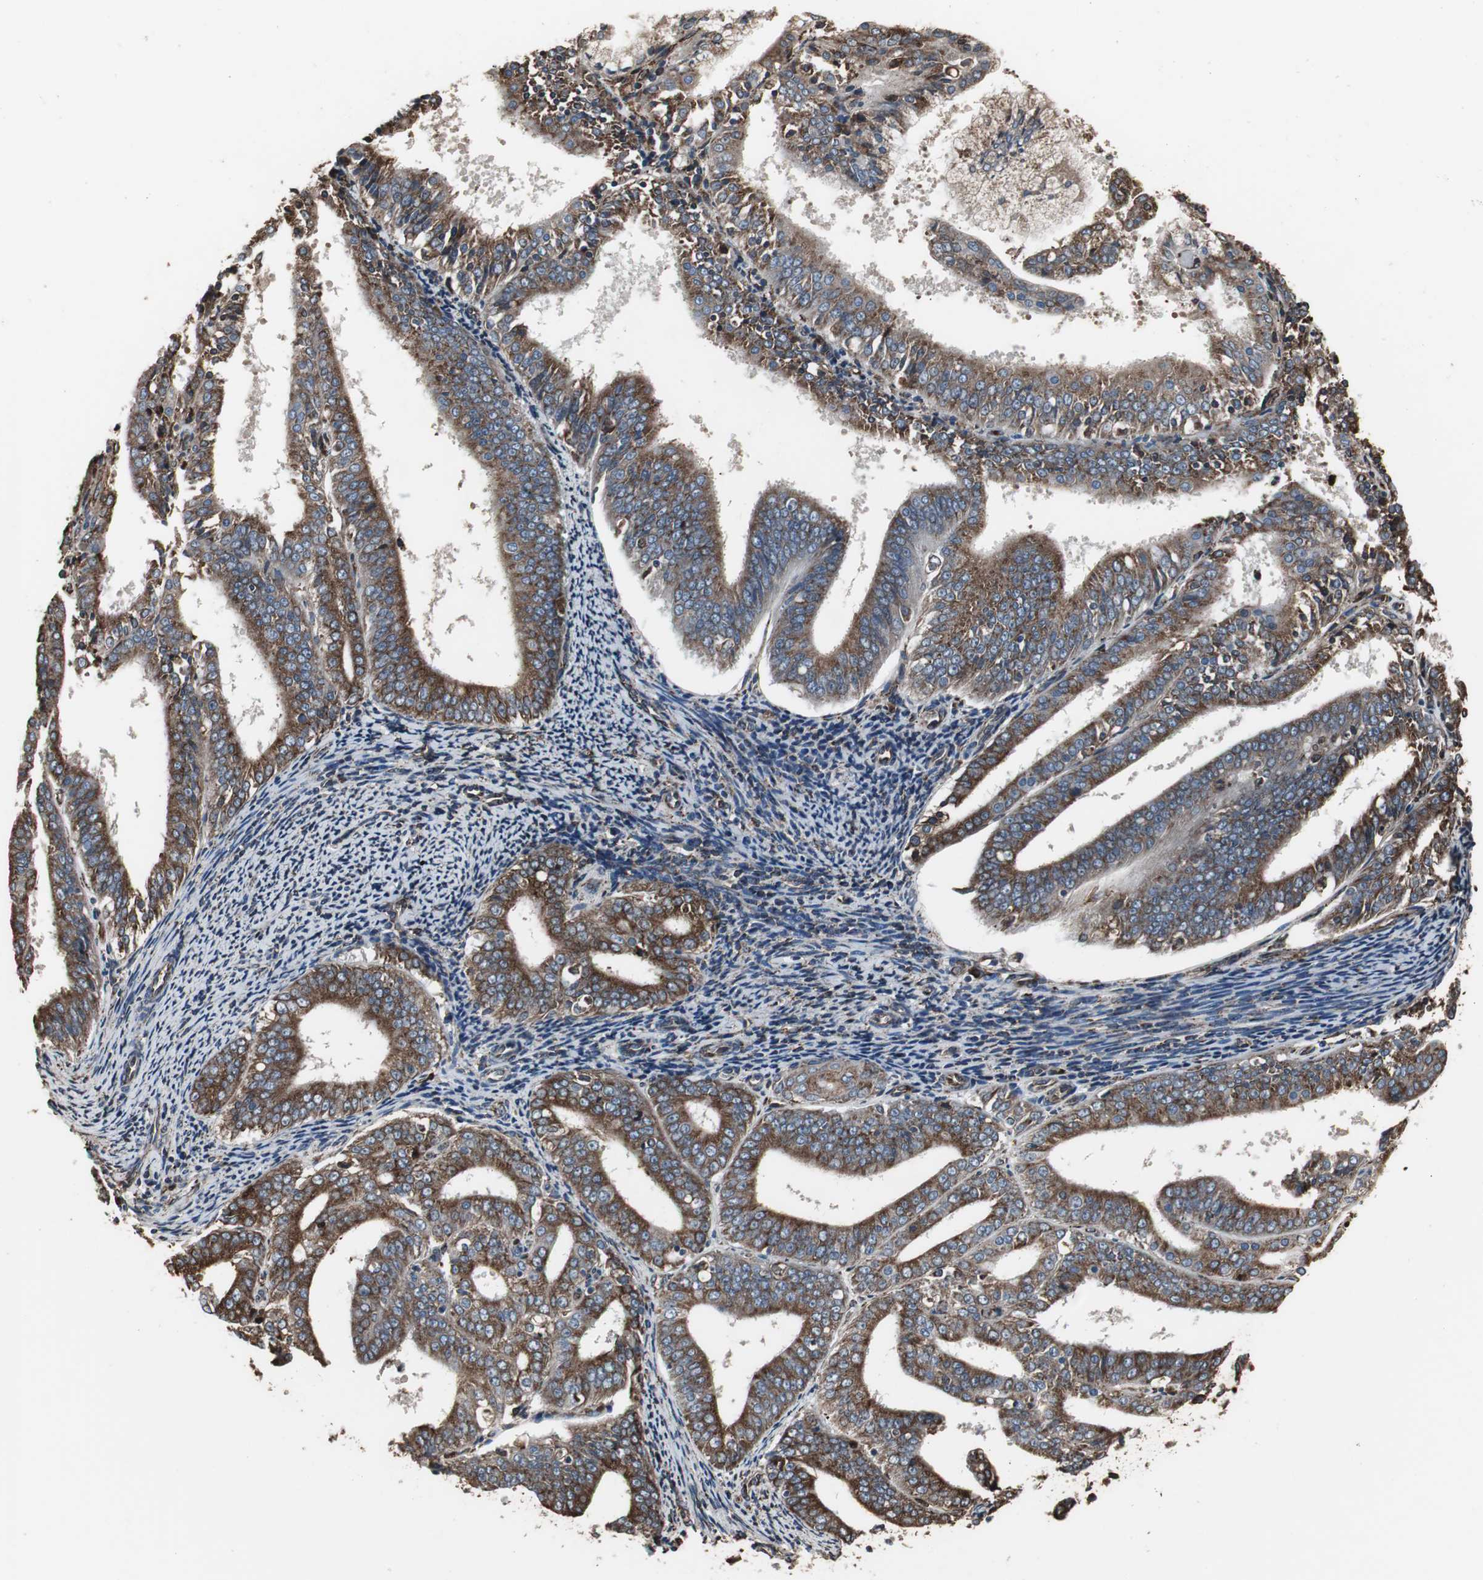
{"staining": {"intensity": "moderate", "quantity": ">75%", "location": "cytoplasmic/membranous"}, "tissue": "endometrial cancer", "cell_type": "Tumor cells", "image_type": "cancer", "snomed": [{"axis": "morphology", "description": "Adenocarcinoma, NOS"}, {"axis": "topography", "description": "Endometrium"}], "caption": "Immunohistochemistry staining of endometrial adenocarcinoma, which reveals medium levels of moderate cytoplasmic/membranous positivity in approximately >75% of tumor cells indicating moderate cytoplasmic/membranous protein expression. The staining was performed using DAB (brown) for protein detection and nuclei were counterstained in hematoxylin (blue).", "gene": "CALU", "patient": {"sex": "female", "age": 63}}